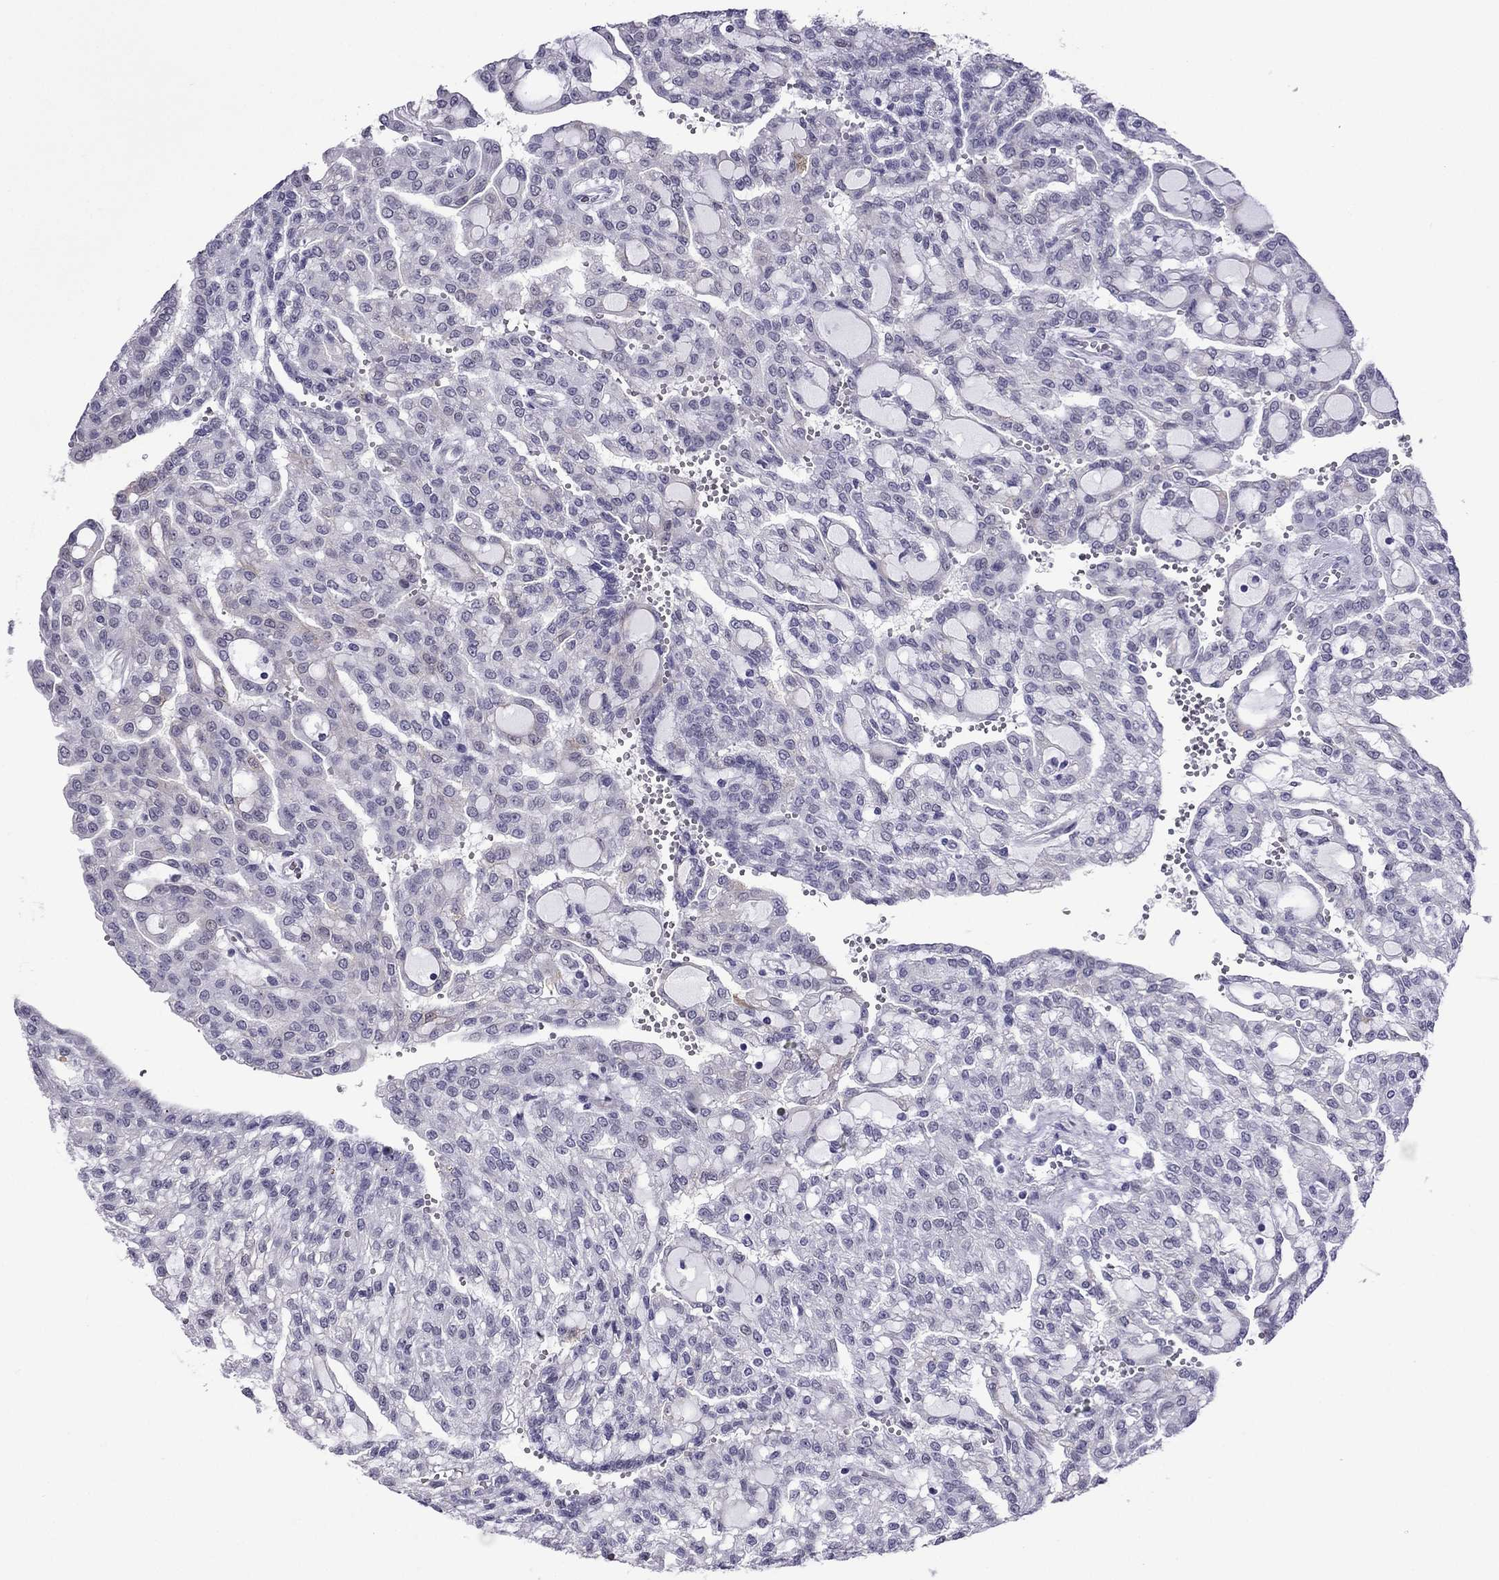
{"staining": {"intensity": "negative", "quantity": "none", "location": "none"}, "tissue": "renal cancer", "cell_type": "Tumor cells", "image_type": "cancer", "snomed": [{"axis": "morphology", "description": "Adenocarcinoma, NOS"}, {"axis": "topography", "description": "Kidney"}], "caption": "Tumor cells are negative for brown protein staining in renal cancer.", "gene": "ZNF646", "patient": {"sex": "male", "age": 63}}